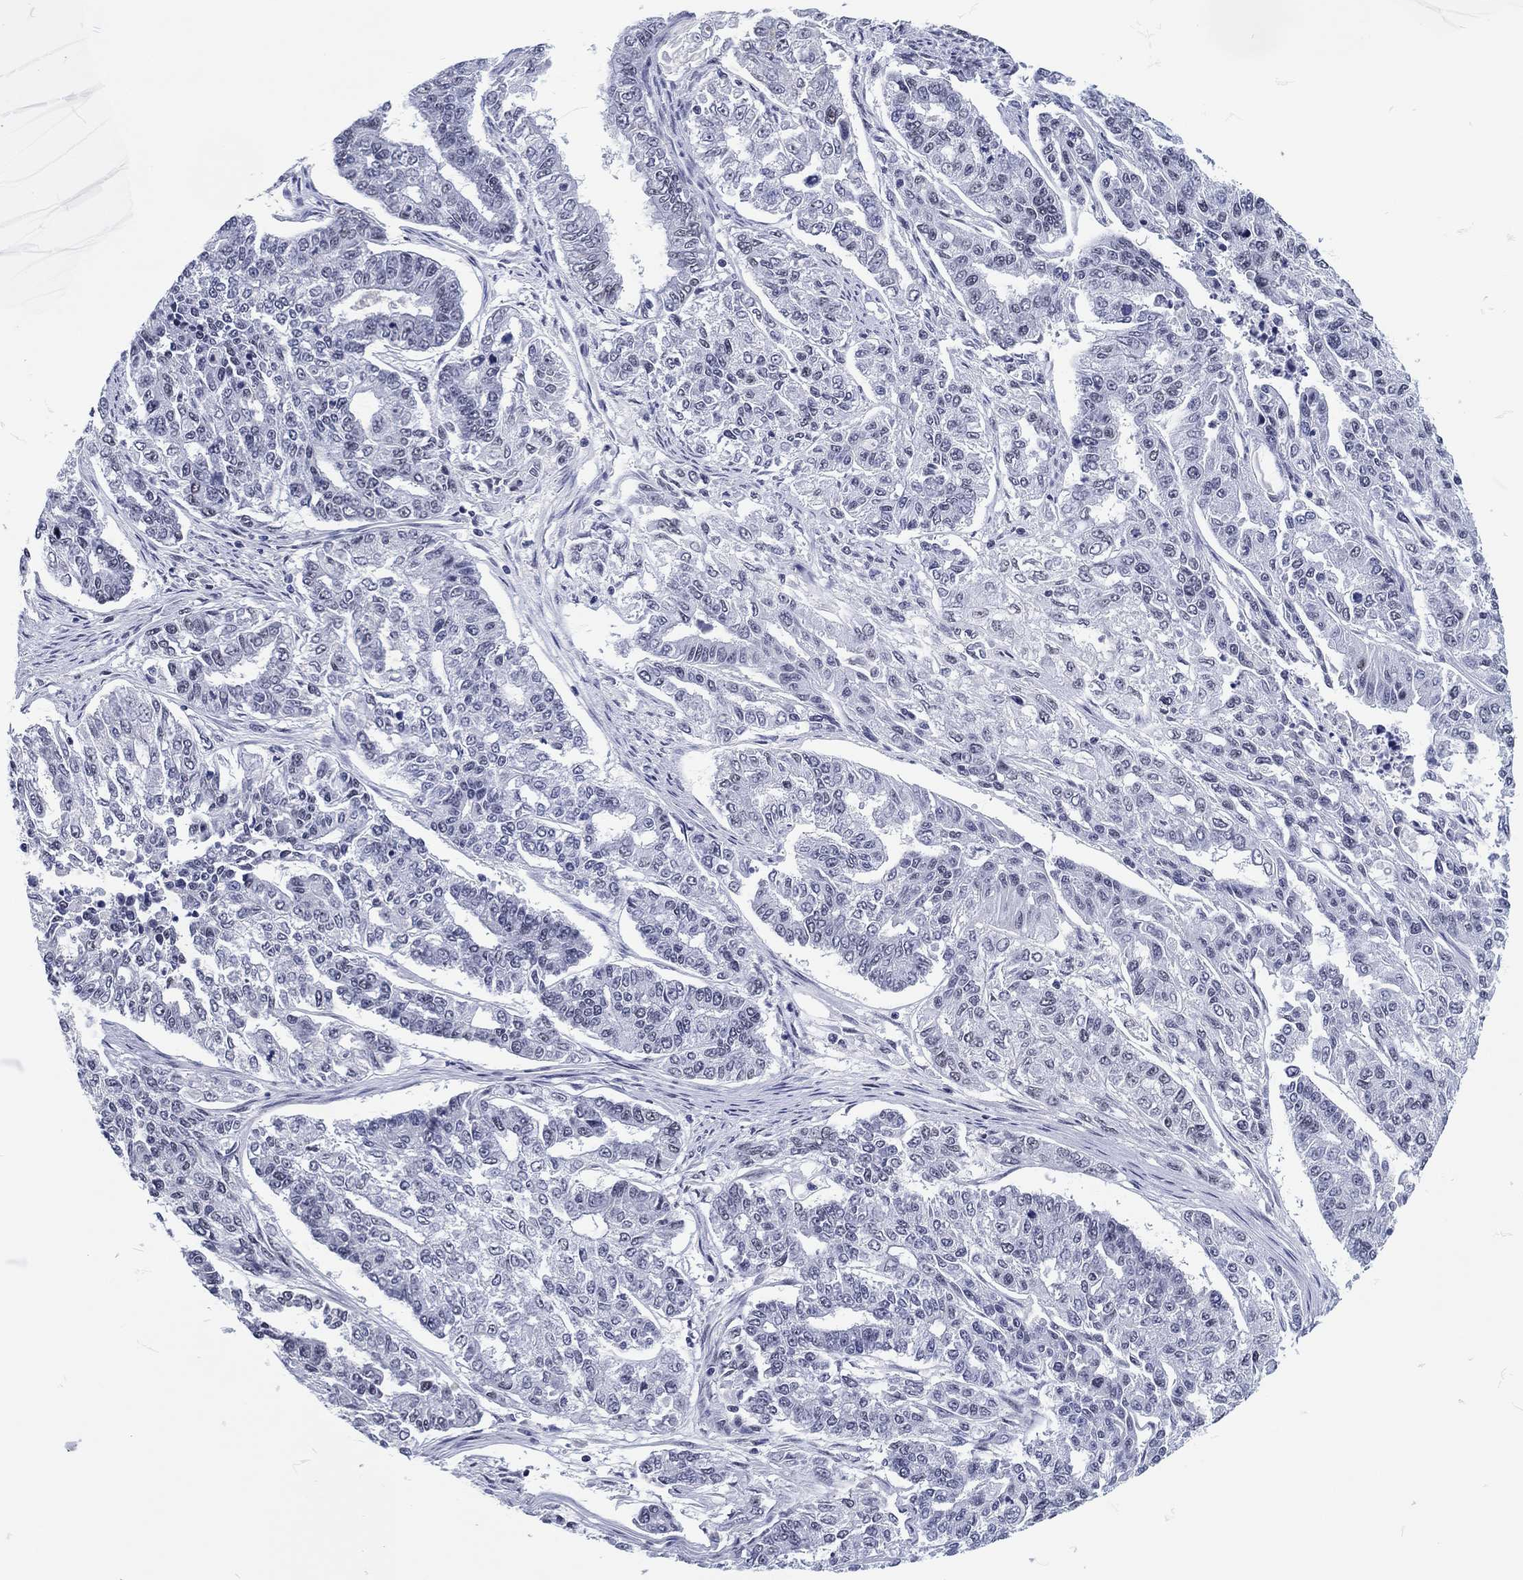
{"staining": {"intensity": "negative", "quantity": "none", "location": "none"}, "tissue": "endometrial cancer", "cell_type": "Tumor cells", "image_type": "cancer", "snomed": [{"axis": "morphology", "description": "Adenocarcinoma, NOS"}, {"axis": "topography", "description": "Uterus"}], "caption": "Human adenocarcinoma (endometrial) stained for a protein using immunohistochemistry (IHC) displays no positivity in tumor cells.", "gene": "MAPK8IP1", "patient": {"sex": "female", "age": 59}}